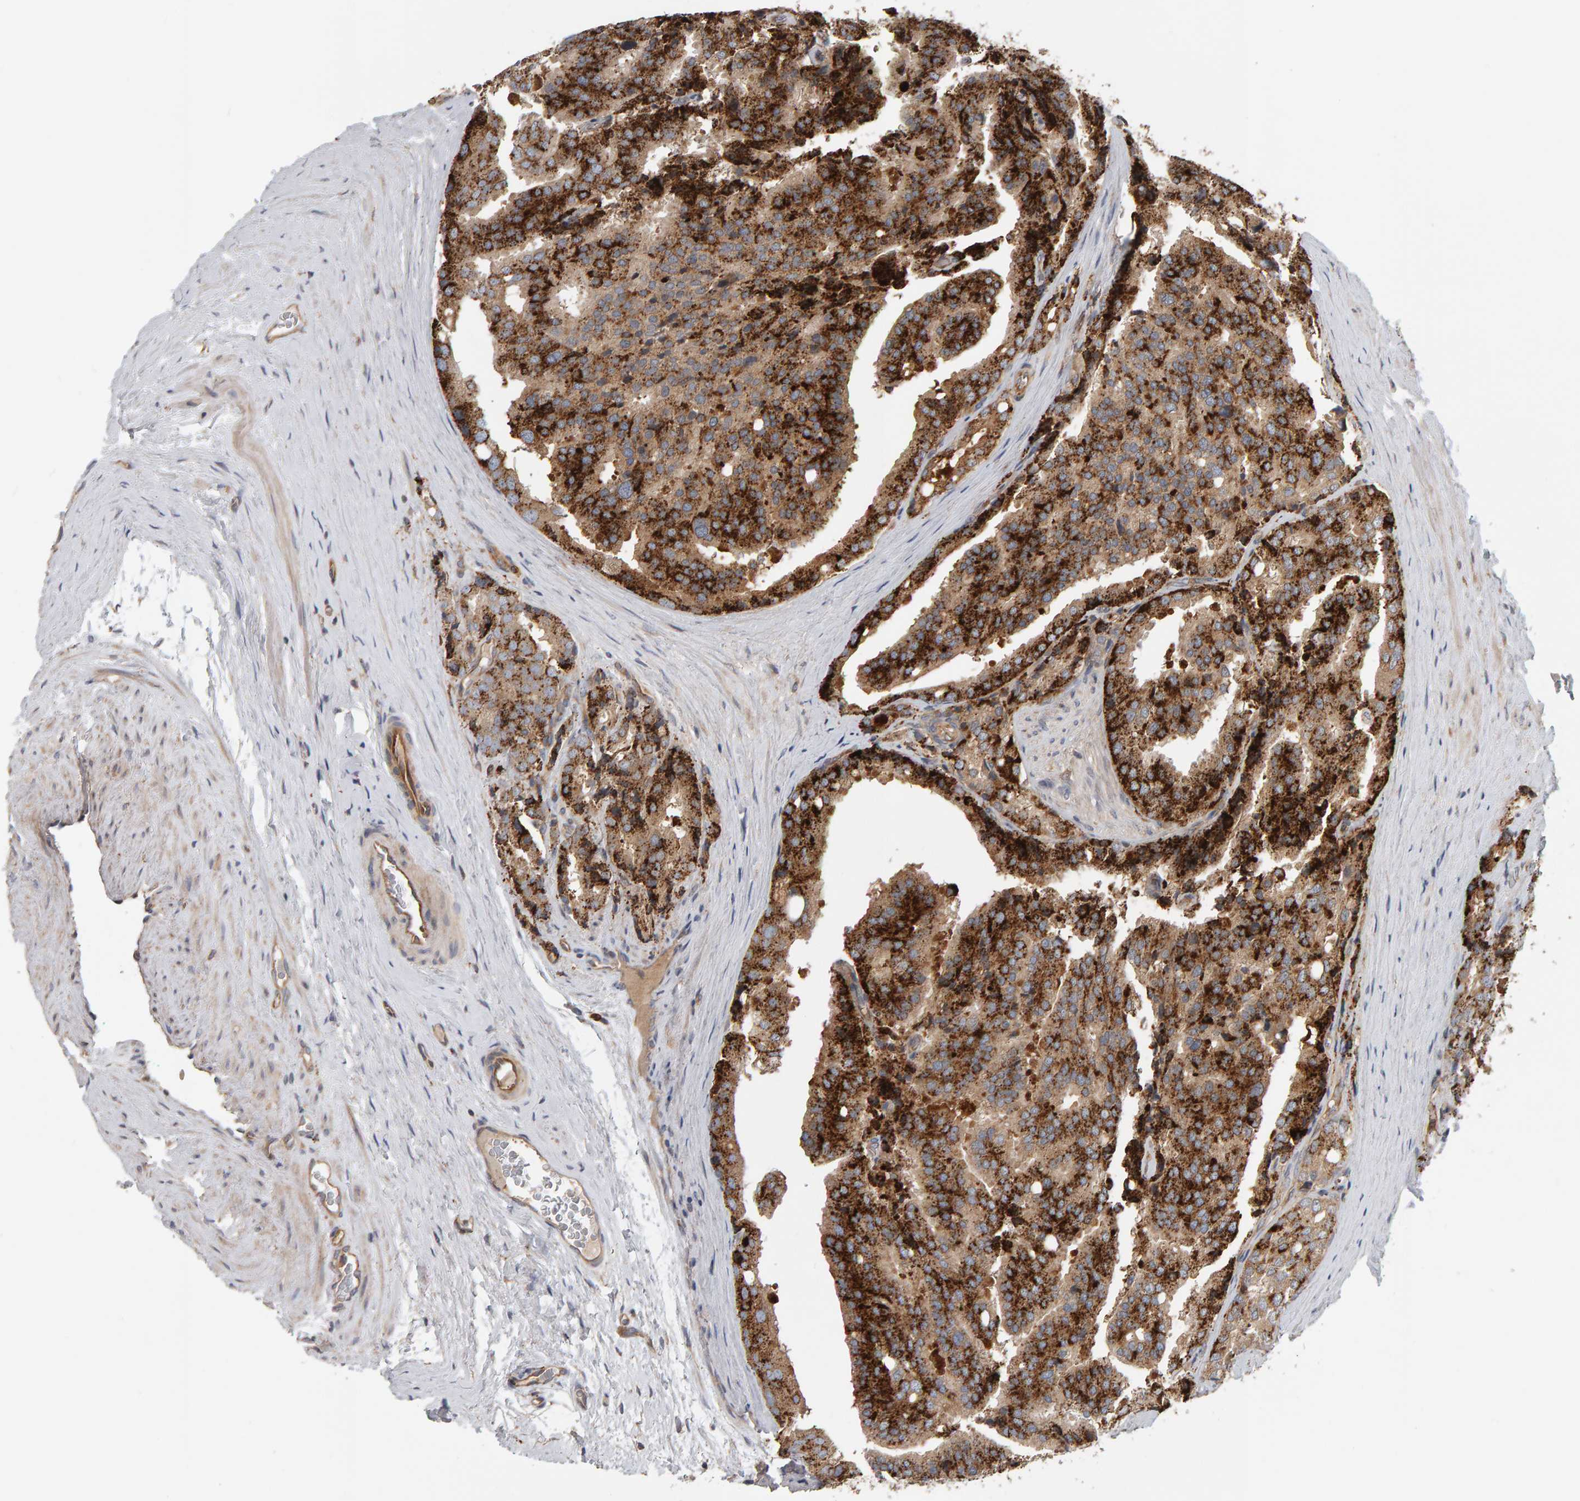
{"staining": {"intensity": "strong", "quantity": ">75%", "location": "cytoplasmic/membranous"}, "tissue": "prostate cancer", "cell_type": "Tumor cells", "image_type": "cancer", "snomed": [{"axis": "morphology", "description": "Adenocarcinoma, High grade"}, {"axis": "topography", "description": "Prostate"}], "caption": "Adenocarcinoma (high-grade) (prostate) stained for a protein demonstrates strong cytoplasmic/membranous positivity in tumor cells. (DAB (3,3'-diaminobenzidine) = brown stain, brightfield microscopy at high magnification).", "gene": "C9orf72", "patient": {"sex": "male", "age": 50}}